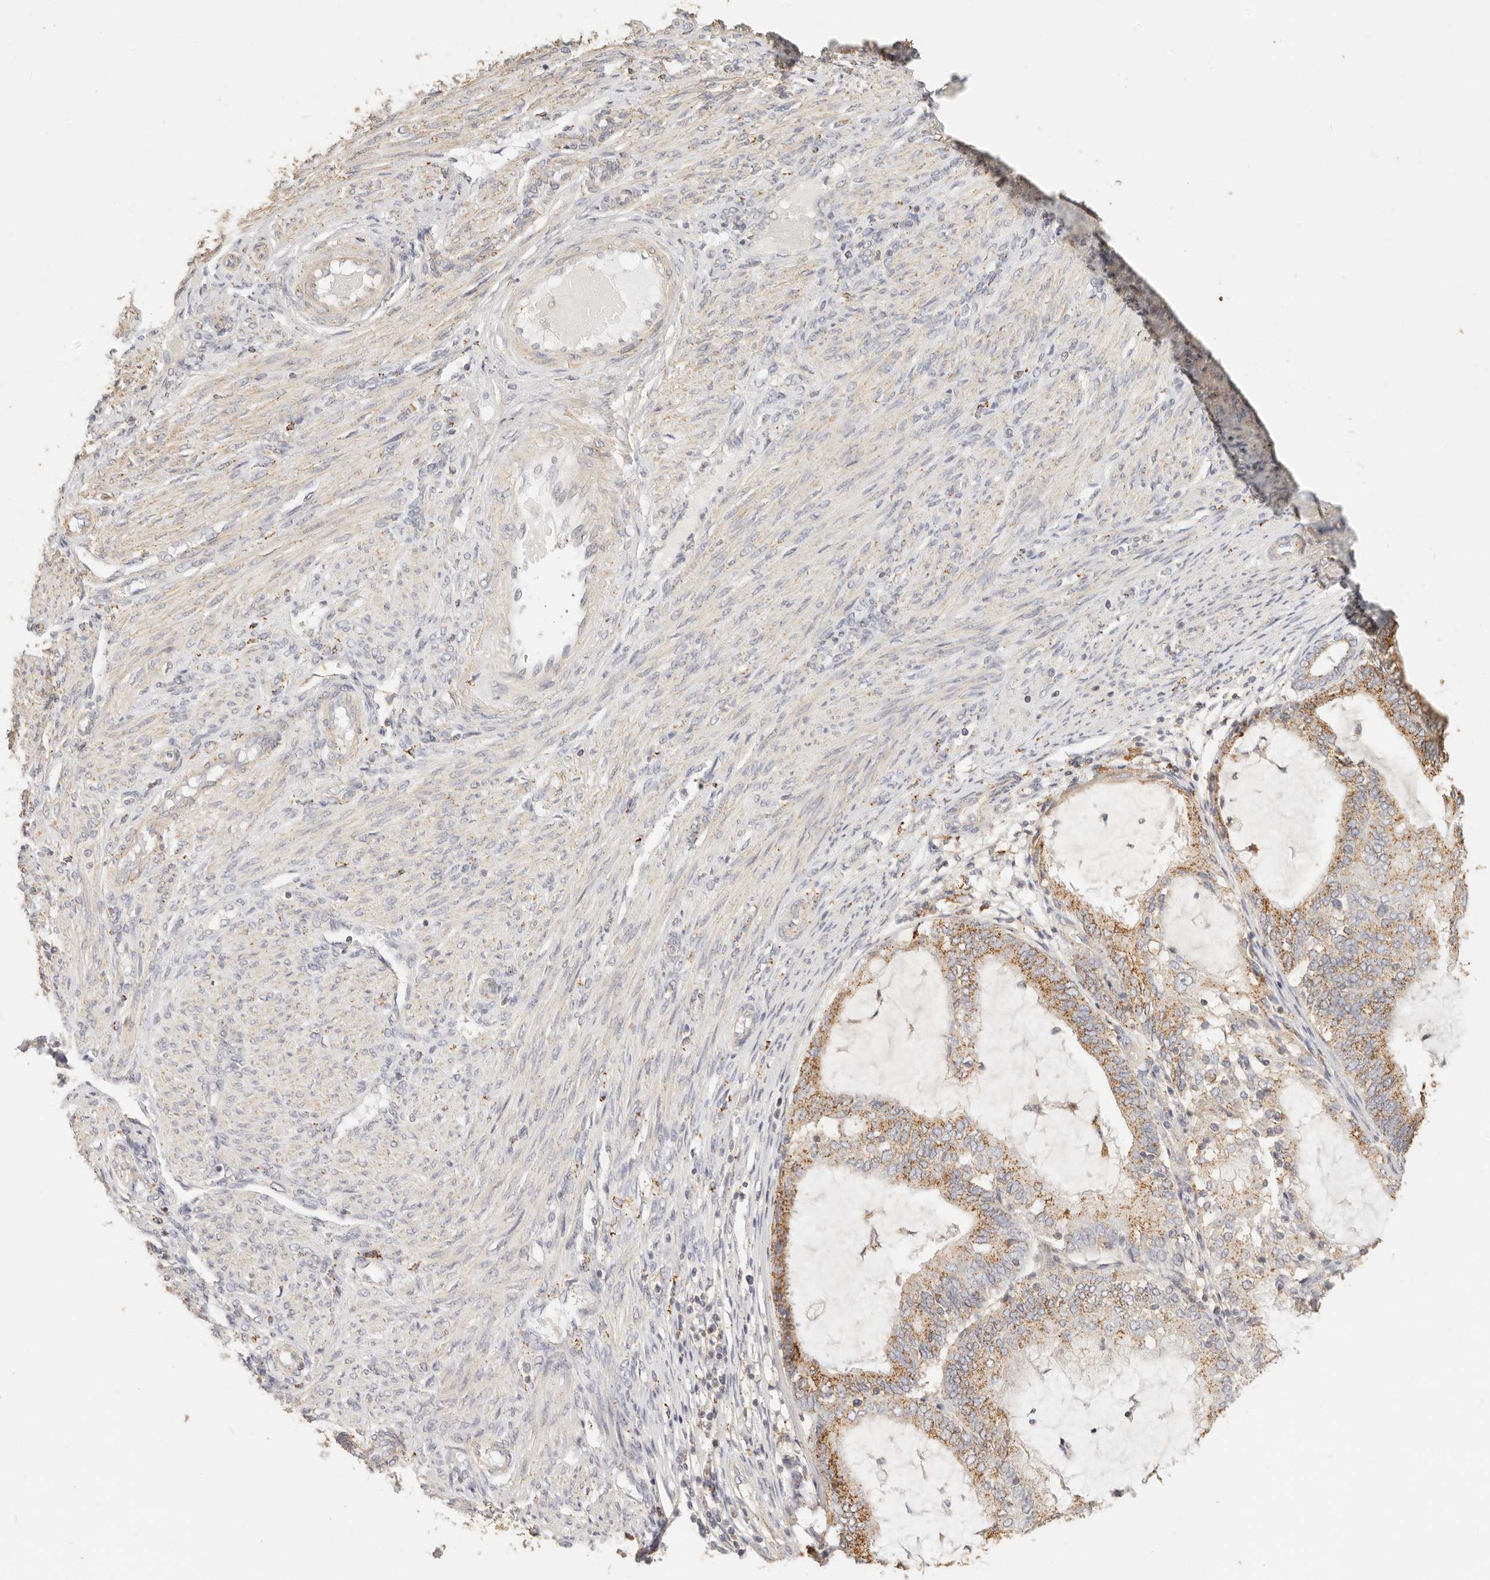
{"staining": {"intensity": "moderate", "quantity": ">75%", "location": "cytoplasmic/membranous"}, "tissue": "endometrial cancer", "cell_type": "Tumor cells", "image_type": "cancer", "snomed": [{"axis": "morphology", "description": "Adenocarcinoma, NOS"}, {"axis": "topography", "description": "Endometrium"}], "caption": "Adenocarcinoma (endometrial) tissue exhibits moderate cytoplasmic/membranous positivity in about >75% of tumor cells", "gene": "CNMD", "patient": {"sex": "female", "age": 81}}